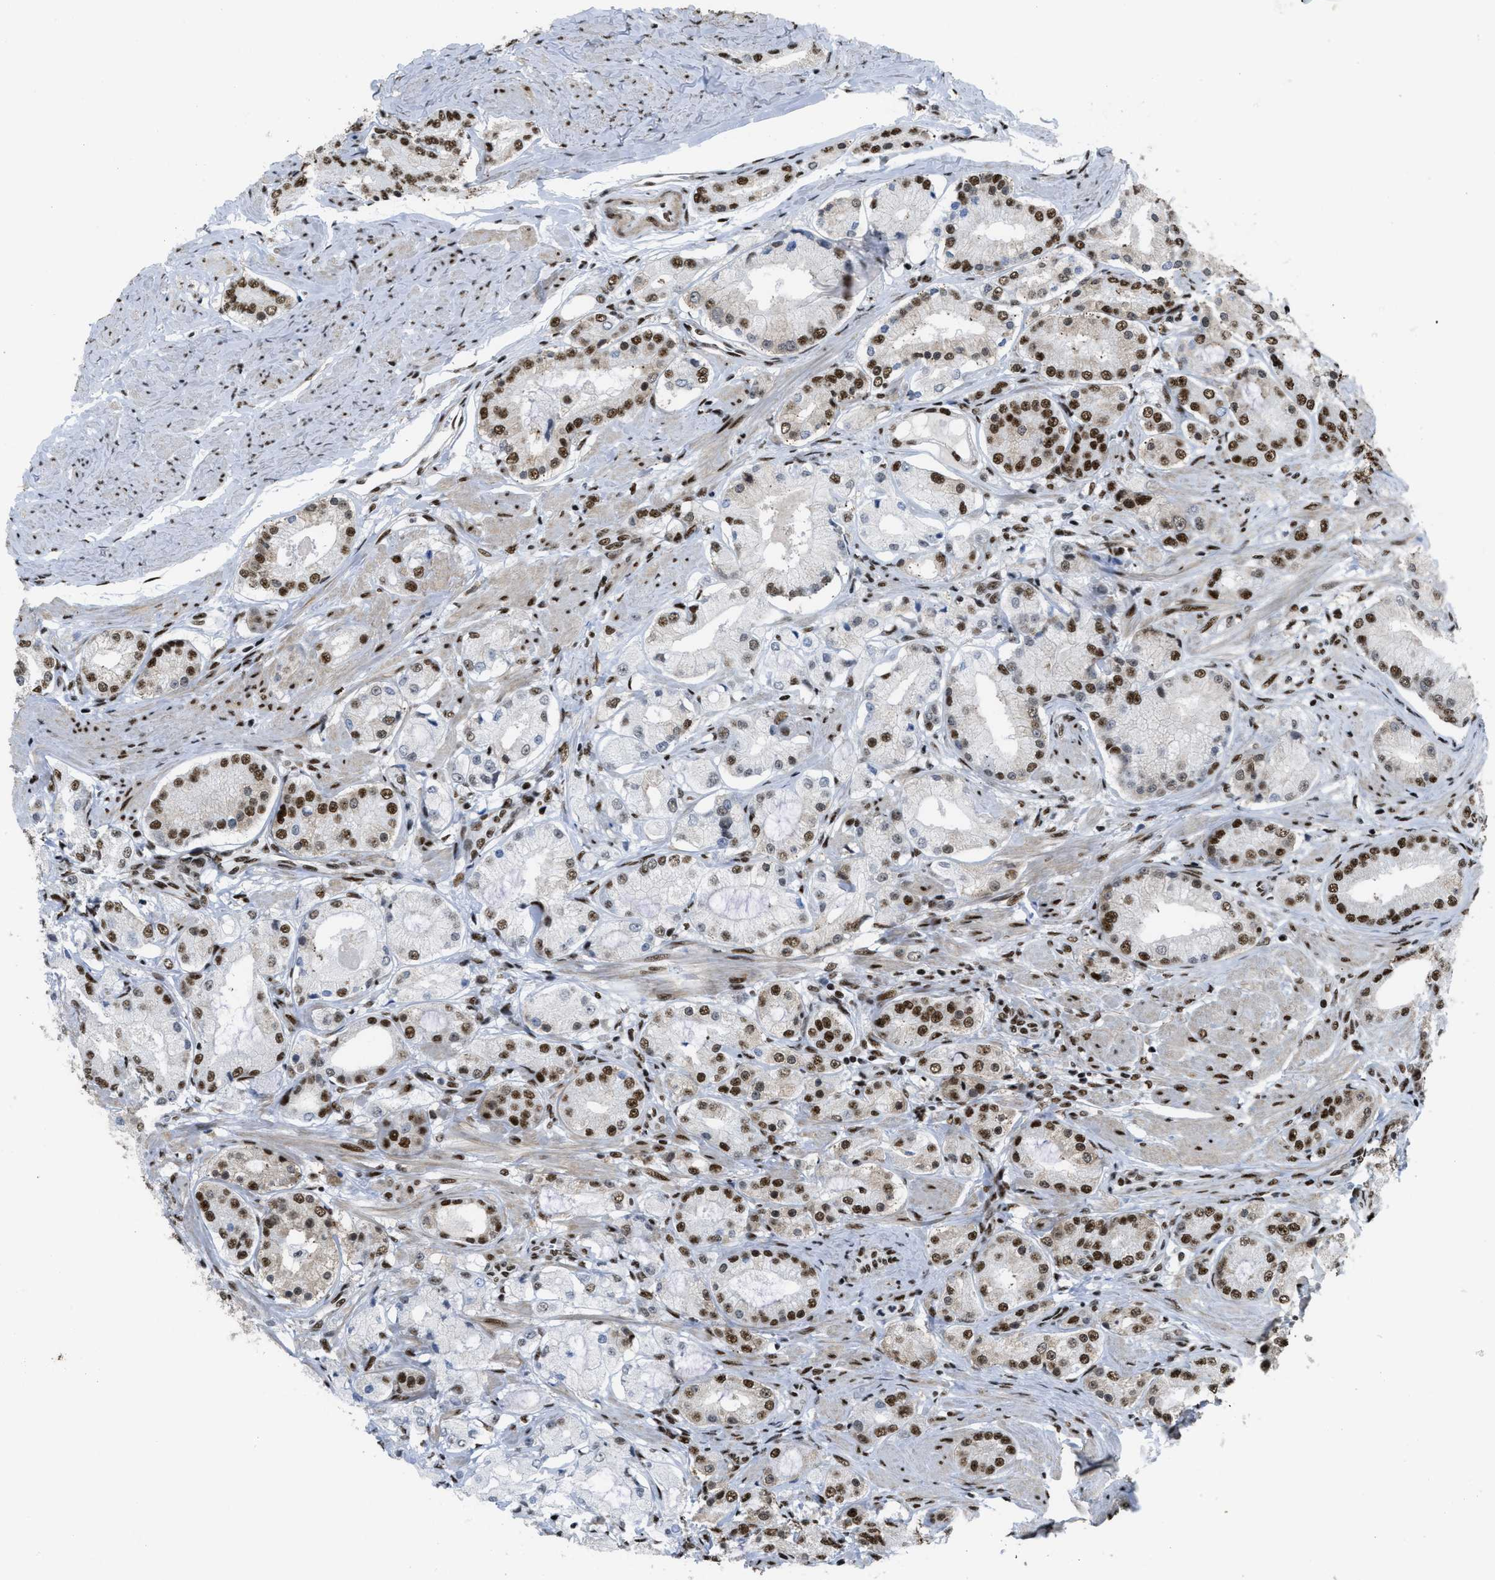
{"staining": {"intensity": "strong", "quantity": ">75%", "location": "nuclear"}, "tissue": "prostate cancer", "cell_type": "Tumor cells", "image_type": "cancer", "snomed": [{"axis": "morphology", "description": "Adenocarcinoma, Low grade"}, {"axis": "topography", "description": "Prostate"}], "caption": "Immunohistochemical staining of prostate cancer (adenocarcinoma (low-grade)) exhibits strong nuclear protein expression in approximately >75% of tumor cells. (brown staining indicates protein expression, while blue staining denotes nuclei).", "gene": "ZNF207", "patient": {"sex": "male", "age": 63}}